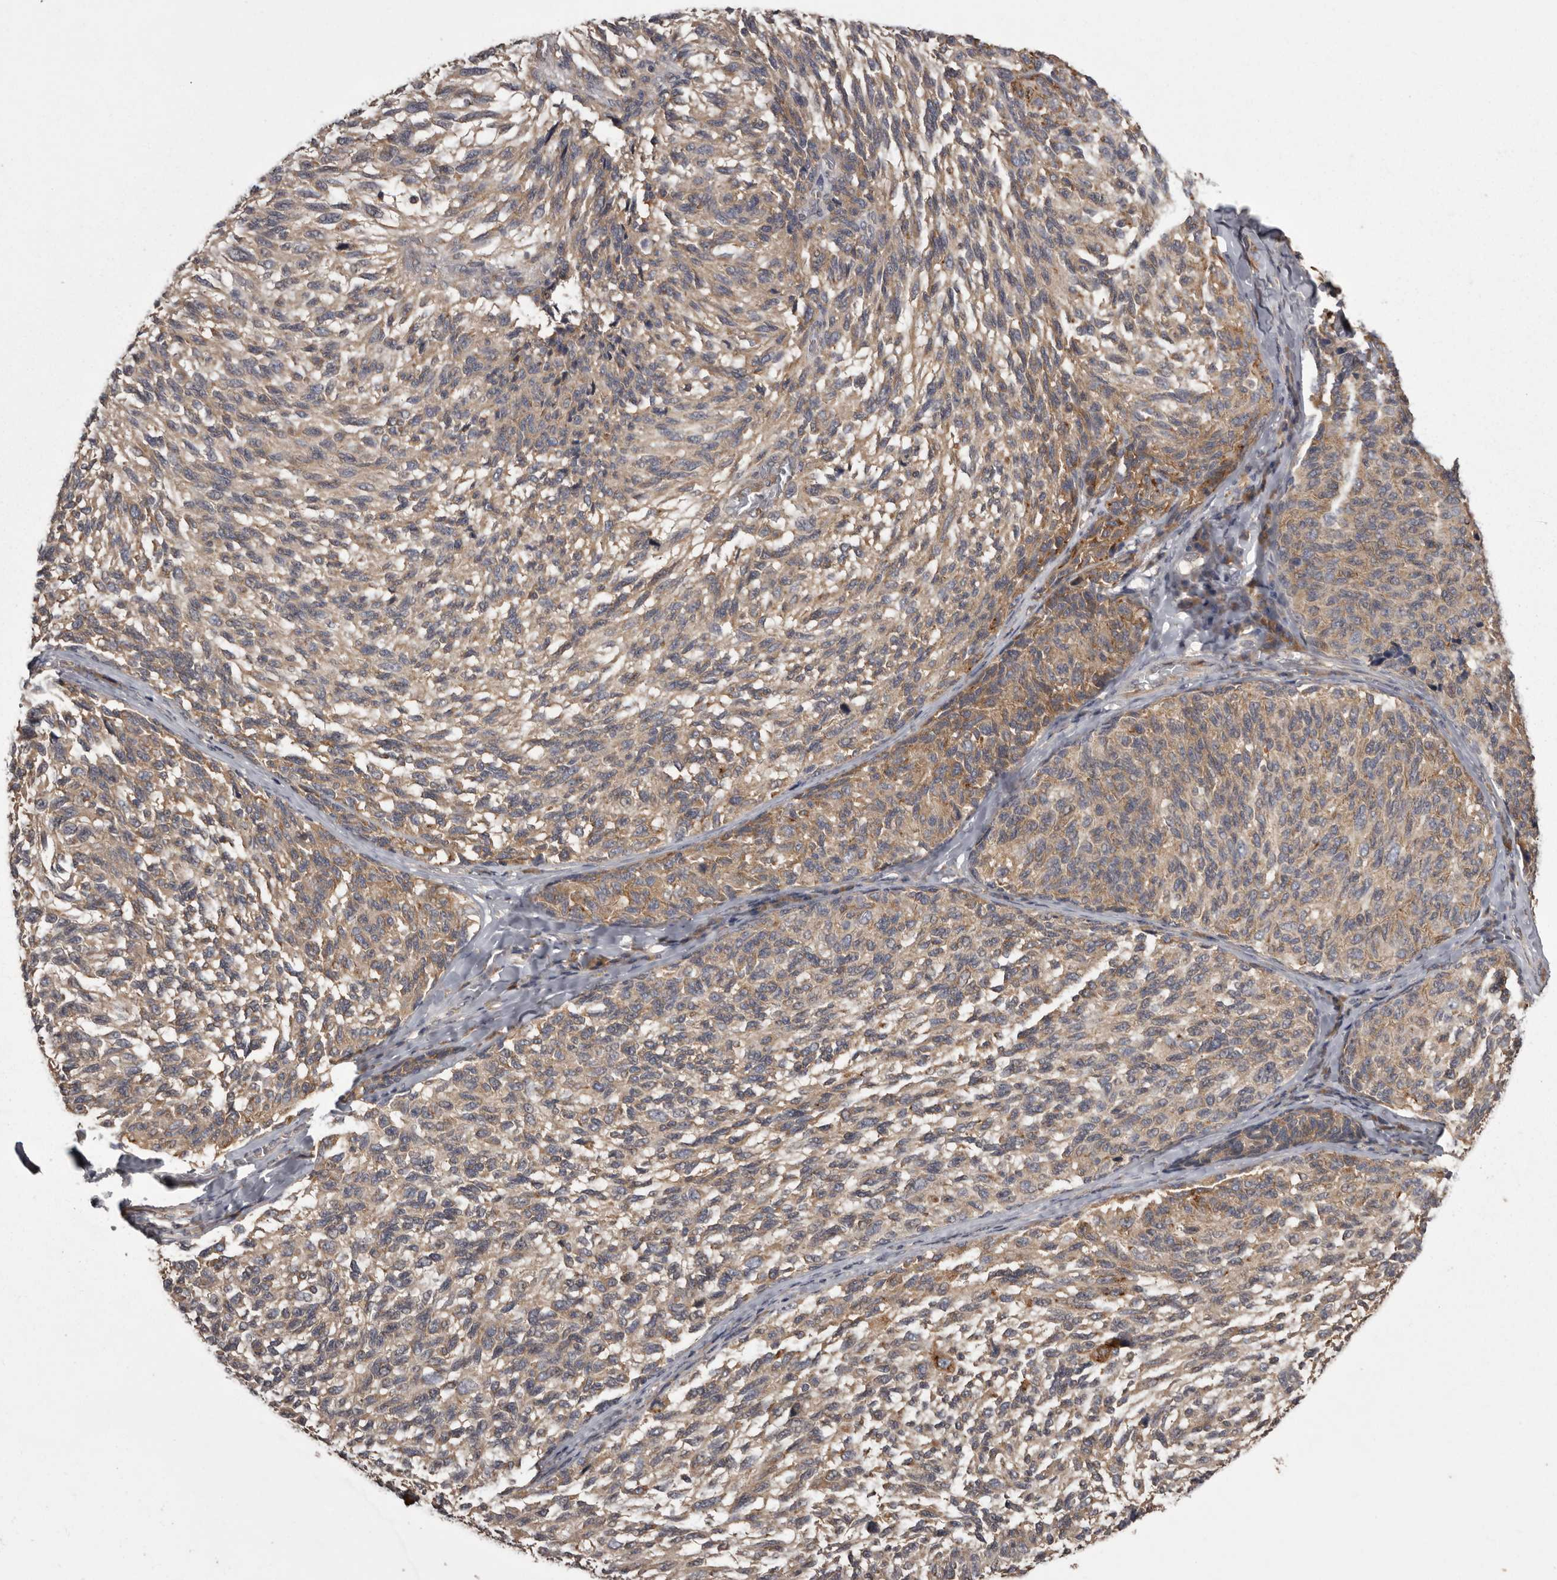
{"staining": {"intensity": "moderate", "quantity": ">75%", "location": "cytoplasmic/membranous"}, "tissue": "melanoma", "cell_type": "Tumor cells", "image_type": "cancer", "snomed": [{"axis": "morphology", "description": "Malignant melanoma, NOS"}, {"axis": "topography", "description": "Skin"}], "caption": "IHC staining of melanoma, which demonstrates medium levels of moderate cytoplasmic/membranous expression in approximately >75% of tumor cells indicating moderate cytoplasmic/membranous protein positivity. The staining was performed using DAB (3,3'-diaminobenzidine) (brown) for protein detection and nuclei were counterstained in hematoxylin (blue).", "gene": "DARS1", "patient": {"sex": "female", "age": 73}}